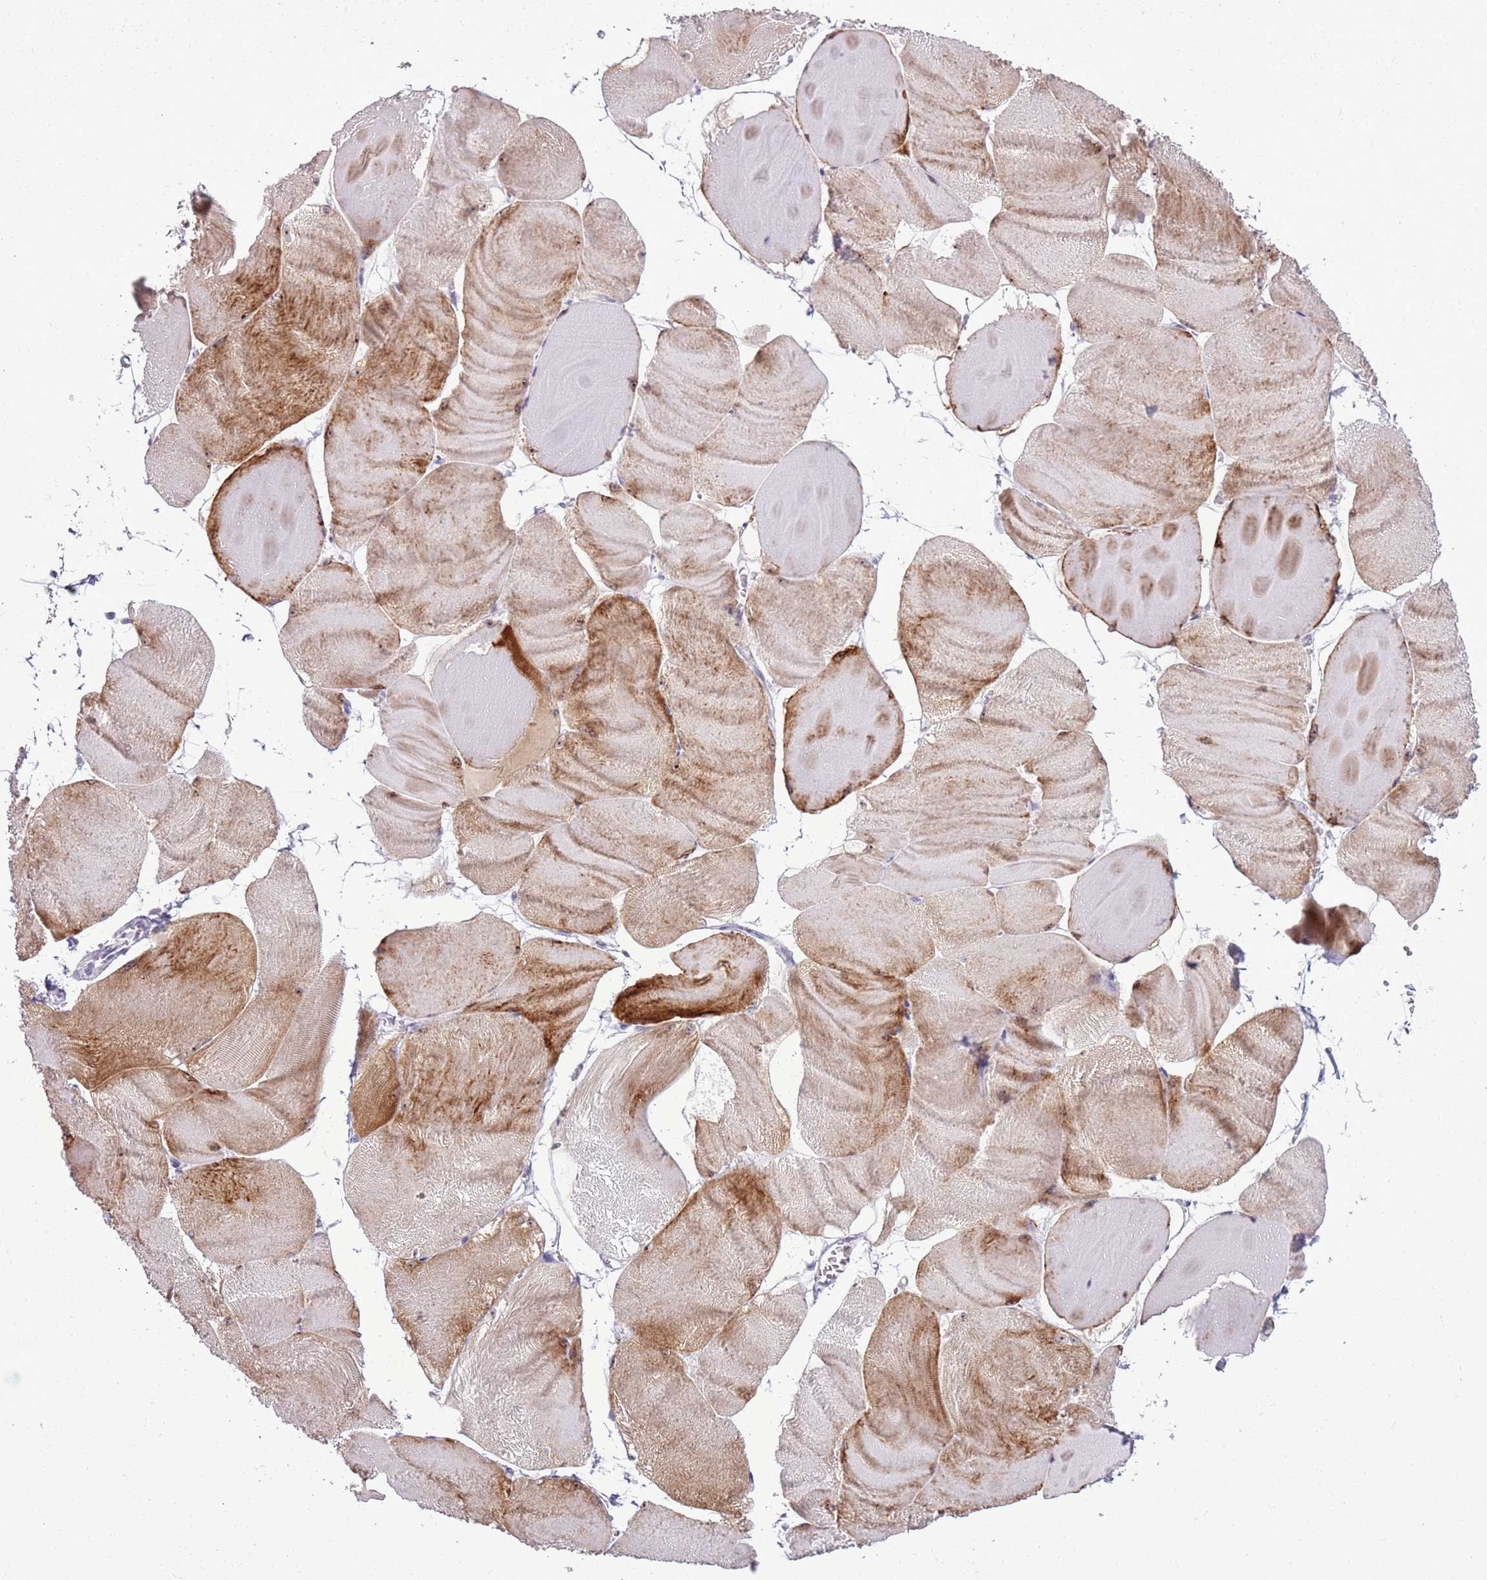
{"staining": {"intensity": "moderate", "quantity": "25%-75%", "location": "cytoplasmic/membranous"}, "tissue": "skeletal muscle", "cell_type": "Myocytes", "image_type": "normal", "snomed": [{"axis": "morphology", "description": "Normal tissue, NOS"}, {"axis": "morphology", "description": "Basal cell carcinoma"}, {"axis": "topography", "description": "Skeletal muscle"}], "caption": "Protein expression by immunohistochemistry (IHC) demonstrates moderate cytoplasmic/membranous positivity in about 25%-75% of myocytes in unremarkable skeletal muscle. The staining is performed using DAB brown chromogen to label protein expression. The nuclei are counter-stained blue using hematoxylin.", "gene": "RPL3L", "patient": {"sex": "female", "age": 64}}